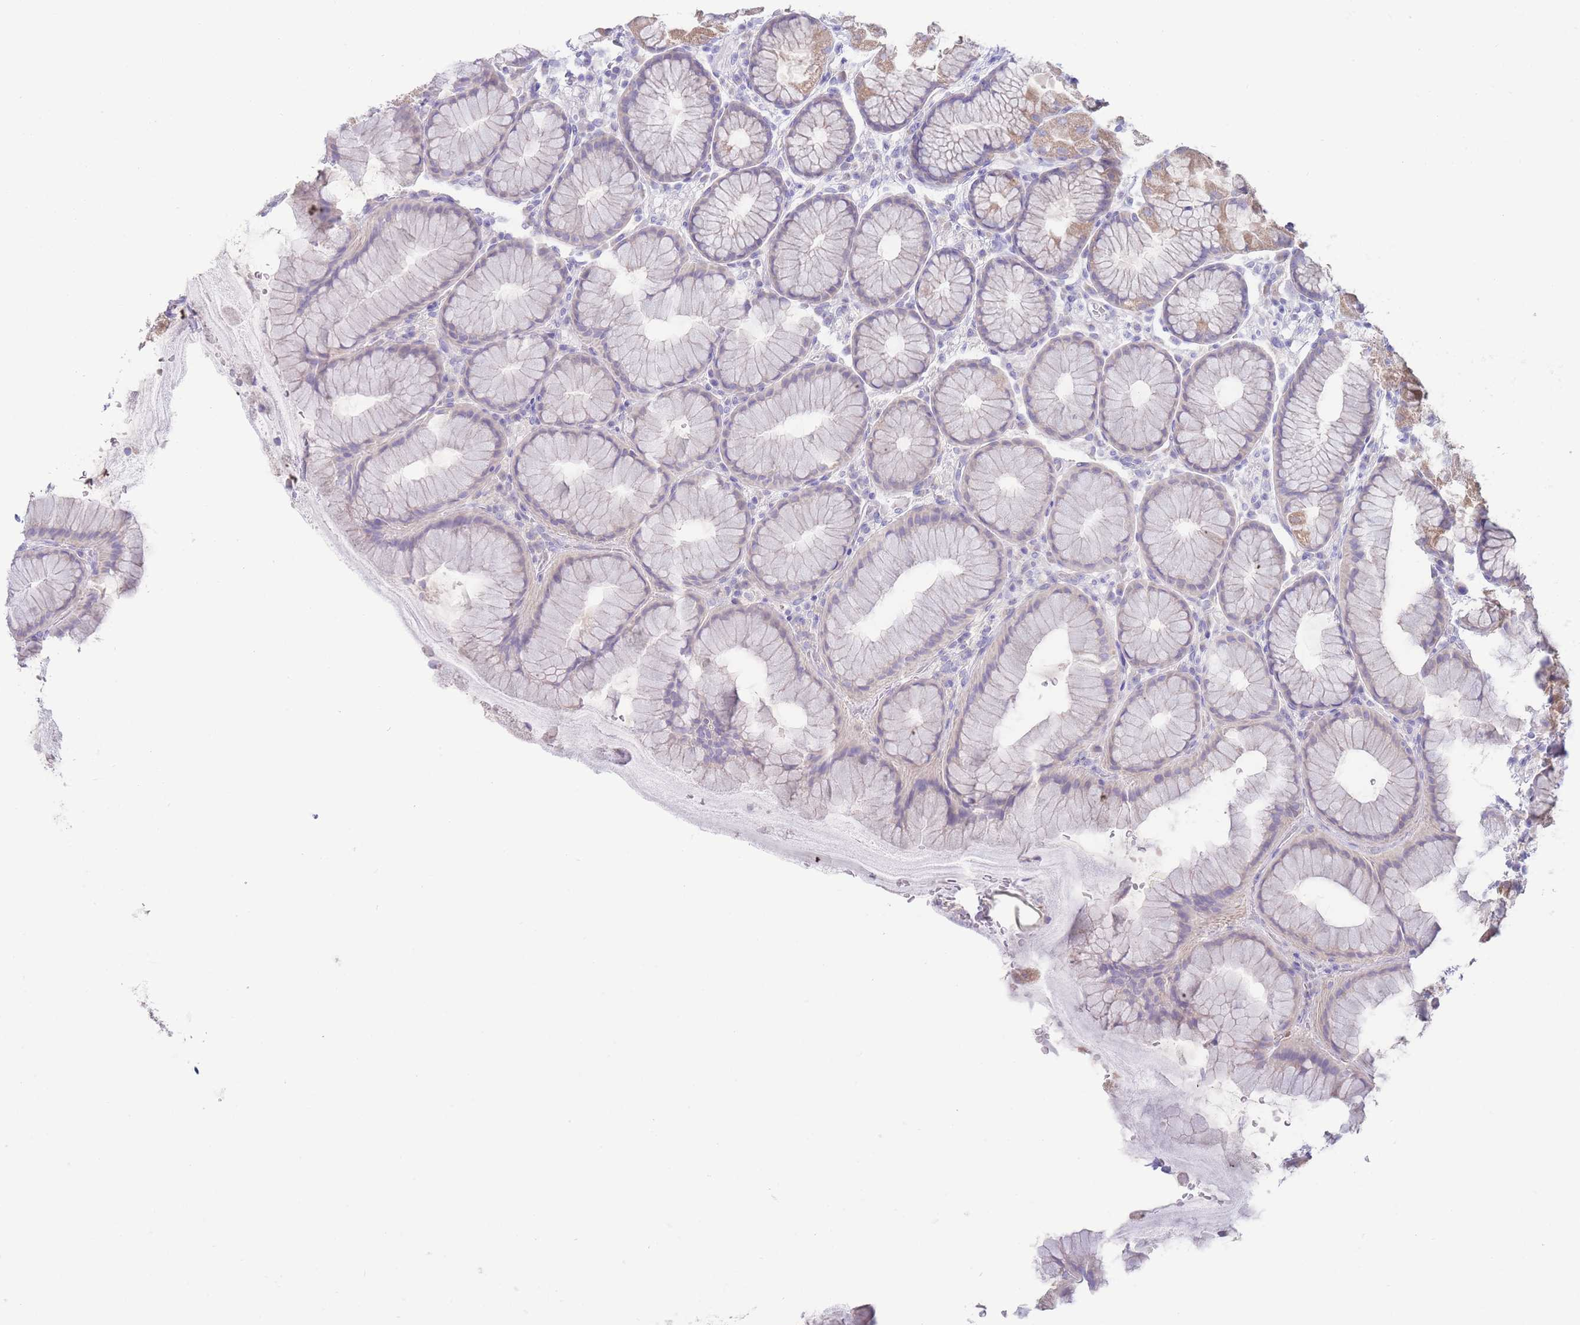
{"staining": {"intensity": "weak", "quantity": "25%-75%", "location": "cytoplasmic/membranous"}, "tissue": "stomach", "cell_type": "Glandular cells", "image_type": "normal", "snomed": [{"axis": "morphology", "description": "Normal tissue, NOS"}, {"axis": "topography", "description": "Stomach"}], "caption": "Protein expression analysis of benign human stomach reveals weak cytoplasmic/membranous expression in approximately 25%-75% of glandular cells. (DAB IHC, brown staining for protein, blue staining for nuclei).", "gene": "FAH", "patient": {"sex": "male", "age": 57}}